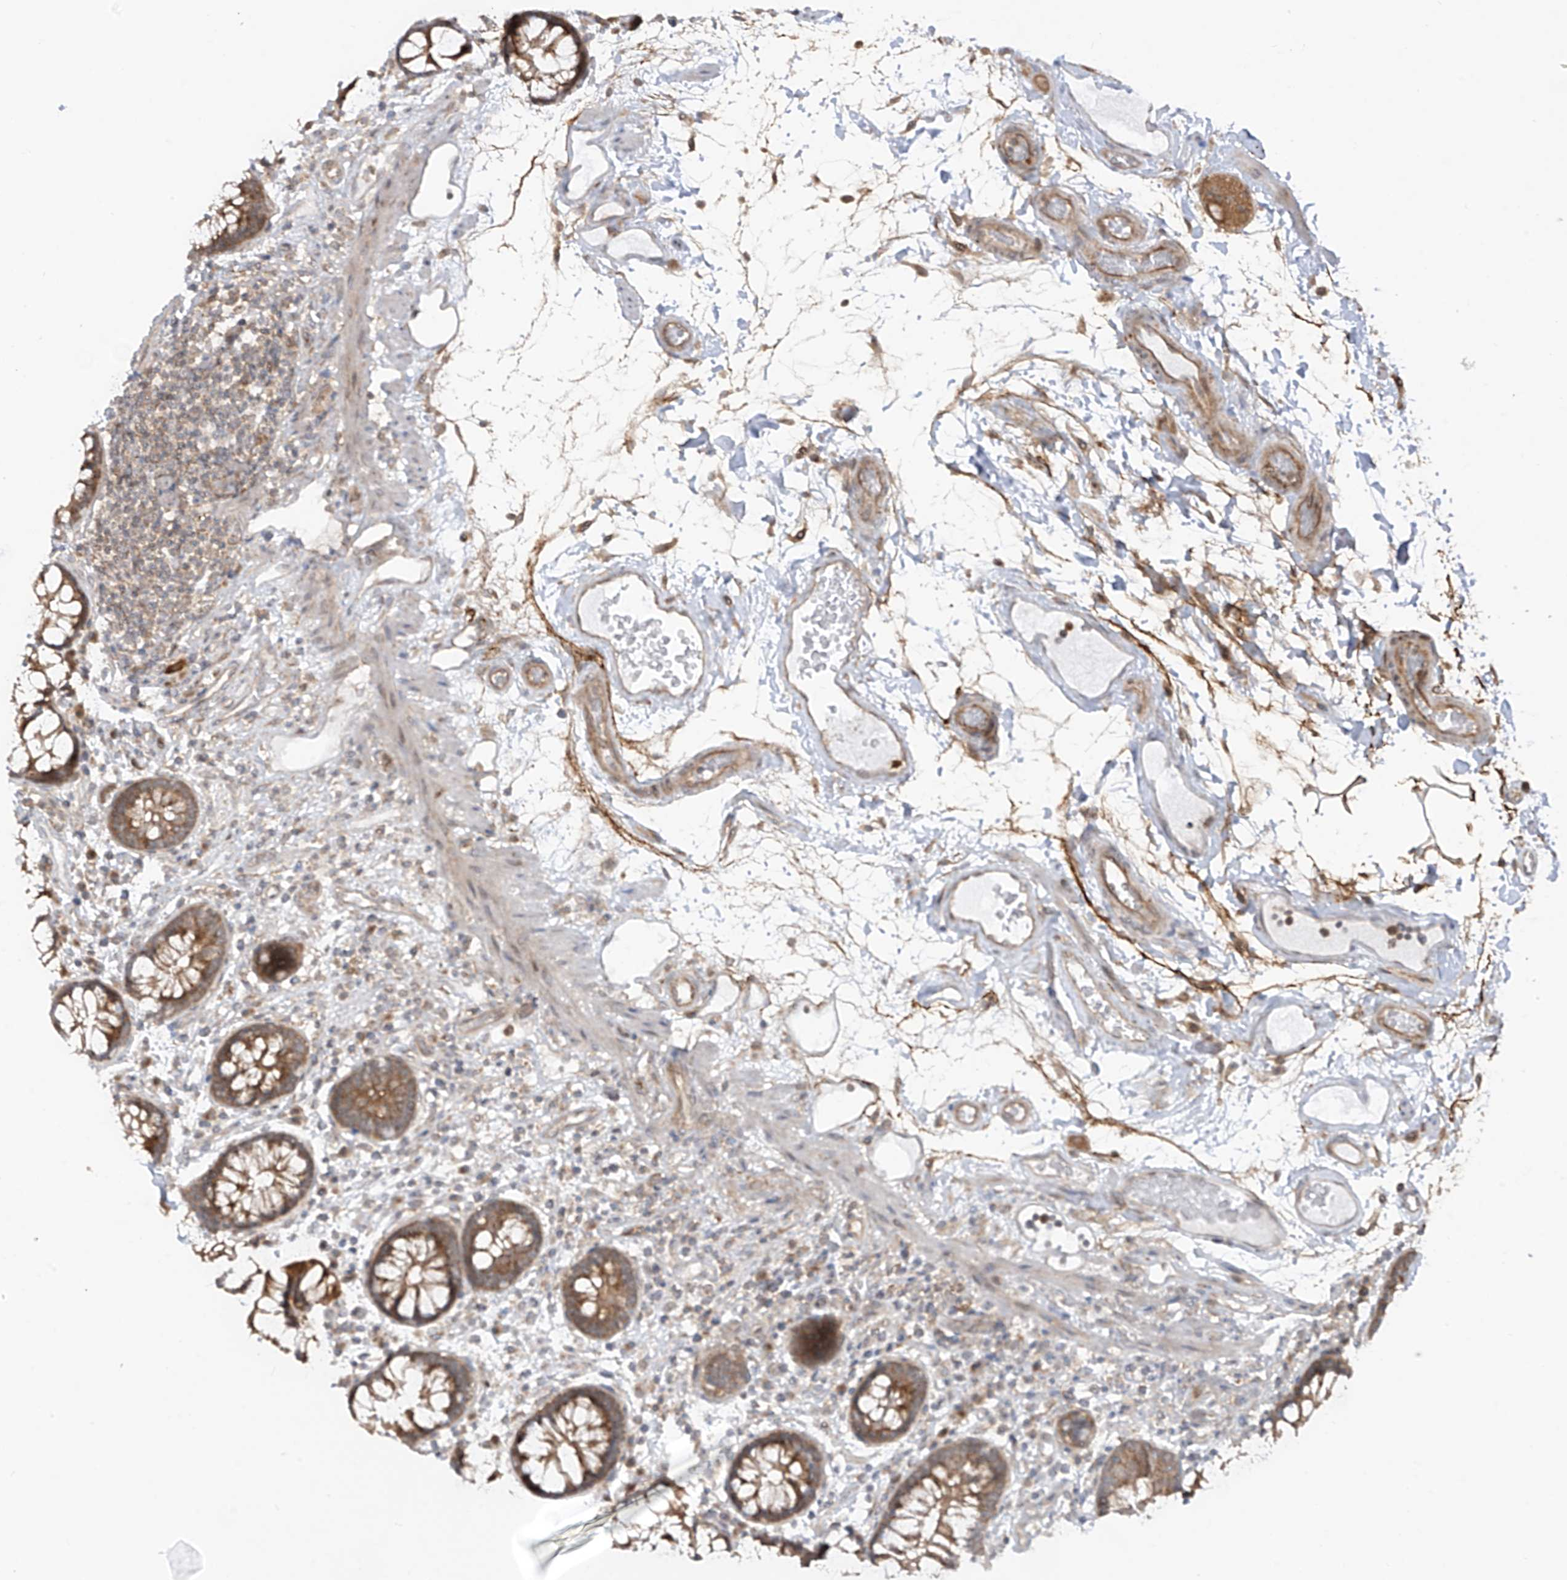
{"staining": {"intensity": "weak", "quantity": ">75%", "location": "cytoplasmic/membranous"}, "tissue": "colon", "cell_type": "Endothelial cells", "image_type": "normal", "snomed": [{"axis": "morphology", "description": "Normal tissue, NOS"}, {"axis": "topography", "description": "Colon"}], "caption": "Protein staining of unremarkable colon demonstrates weak cytoplasmic/membranous expression in about >75% of endothelial cells.", "gene": "PDE11A", "patient": {"sex": "female", "age": 79}}